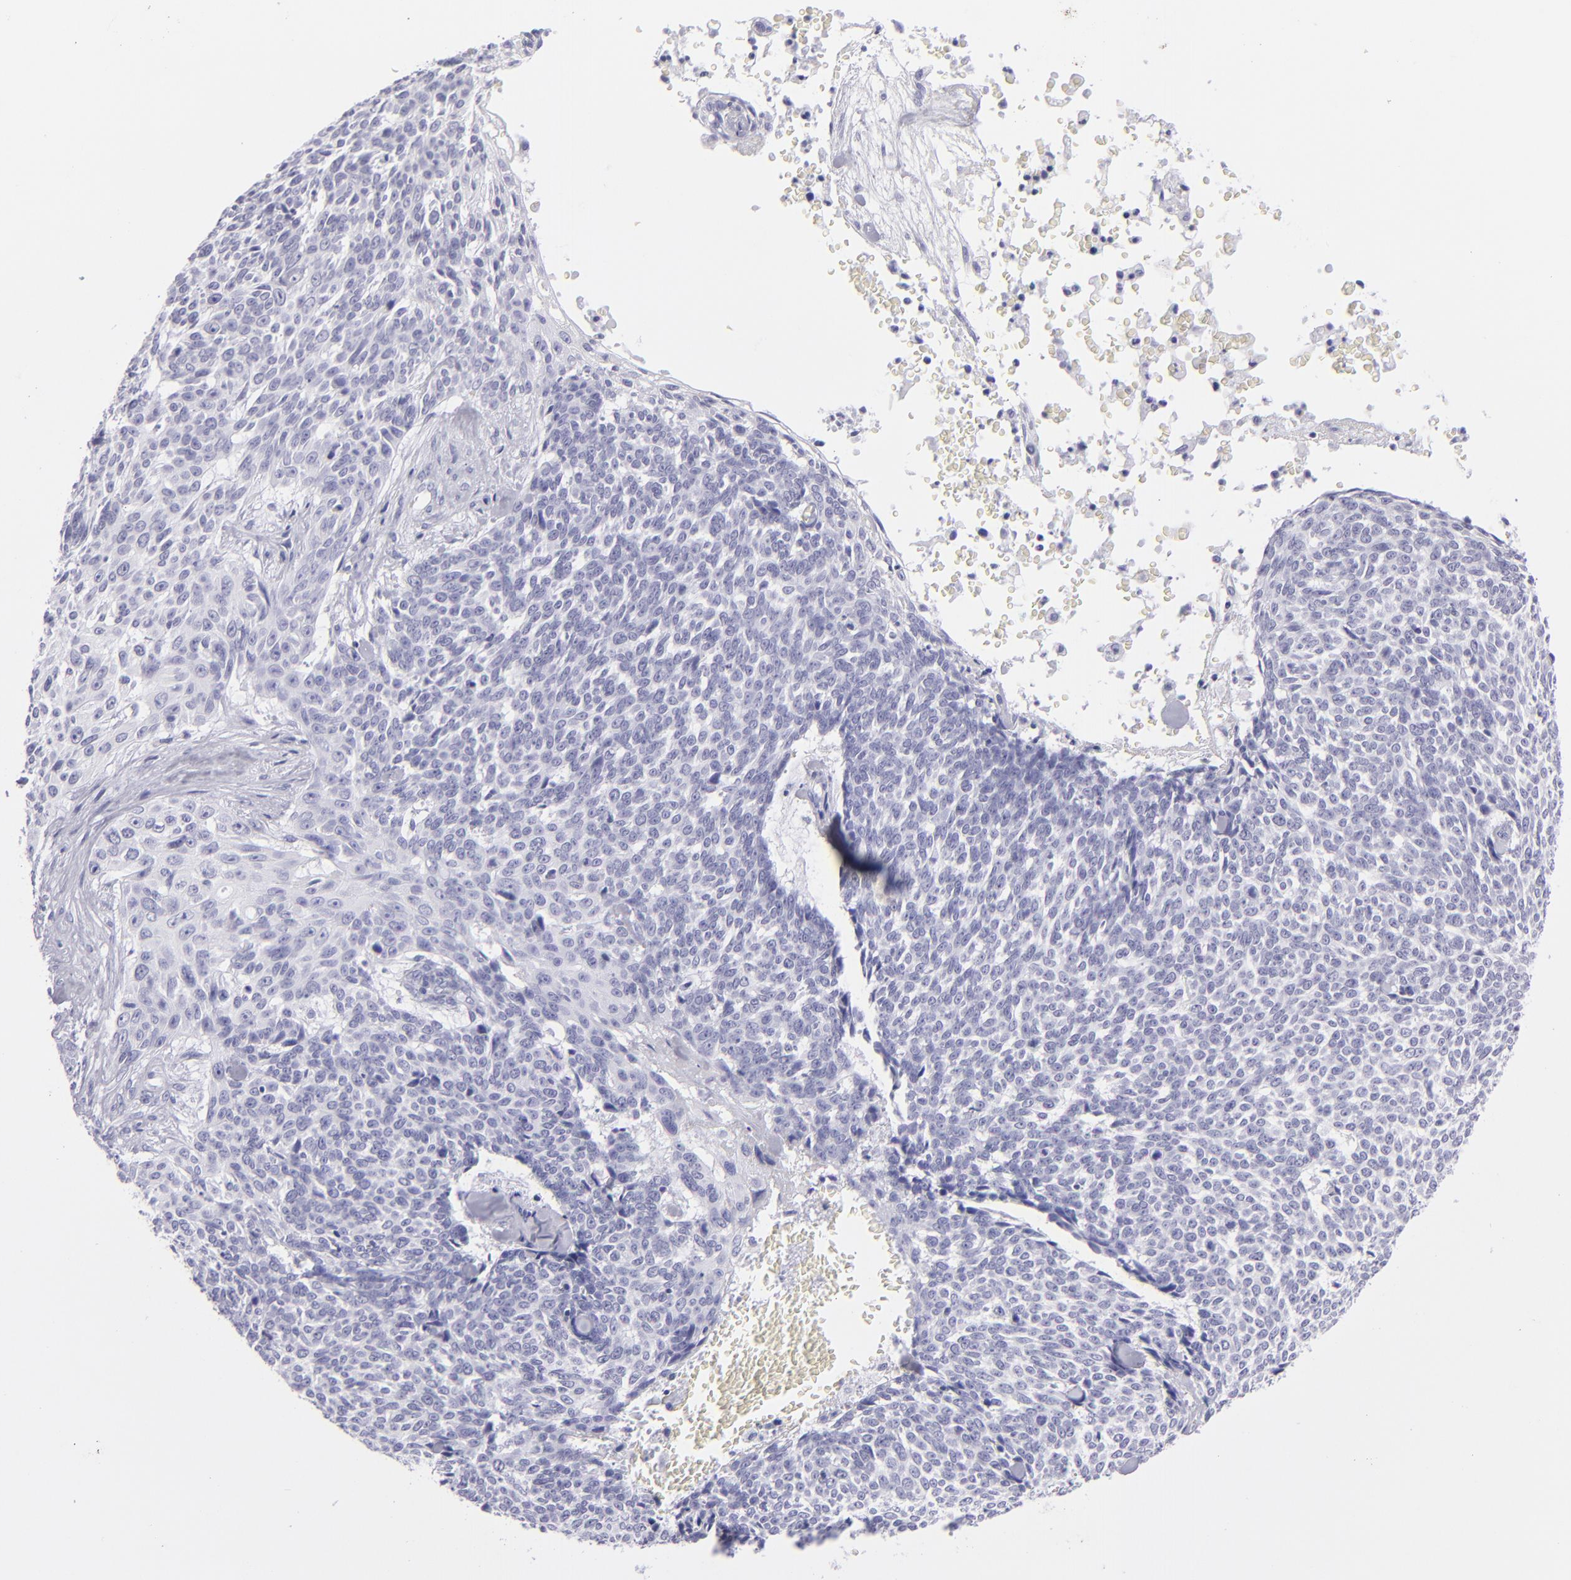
{"staining": {"intensity": "negative", "quantity": "none", "location": "none"}, "tissue": "skin cancer", "cell_type": "Tumor cells", "image_type": "cancer", "snomed": [{"axis": "morphology", "description": "Basal cell carcinoma"}, {"axis": "topography", "description": "Skin"}], "caption": "Human basal cell carcinoma (skin) stained for a protein using IHC displays no expression in tumor cells.", "gene": "PVALB", "patient": {"sex": "female", "age": 89}}